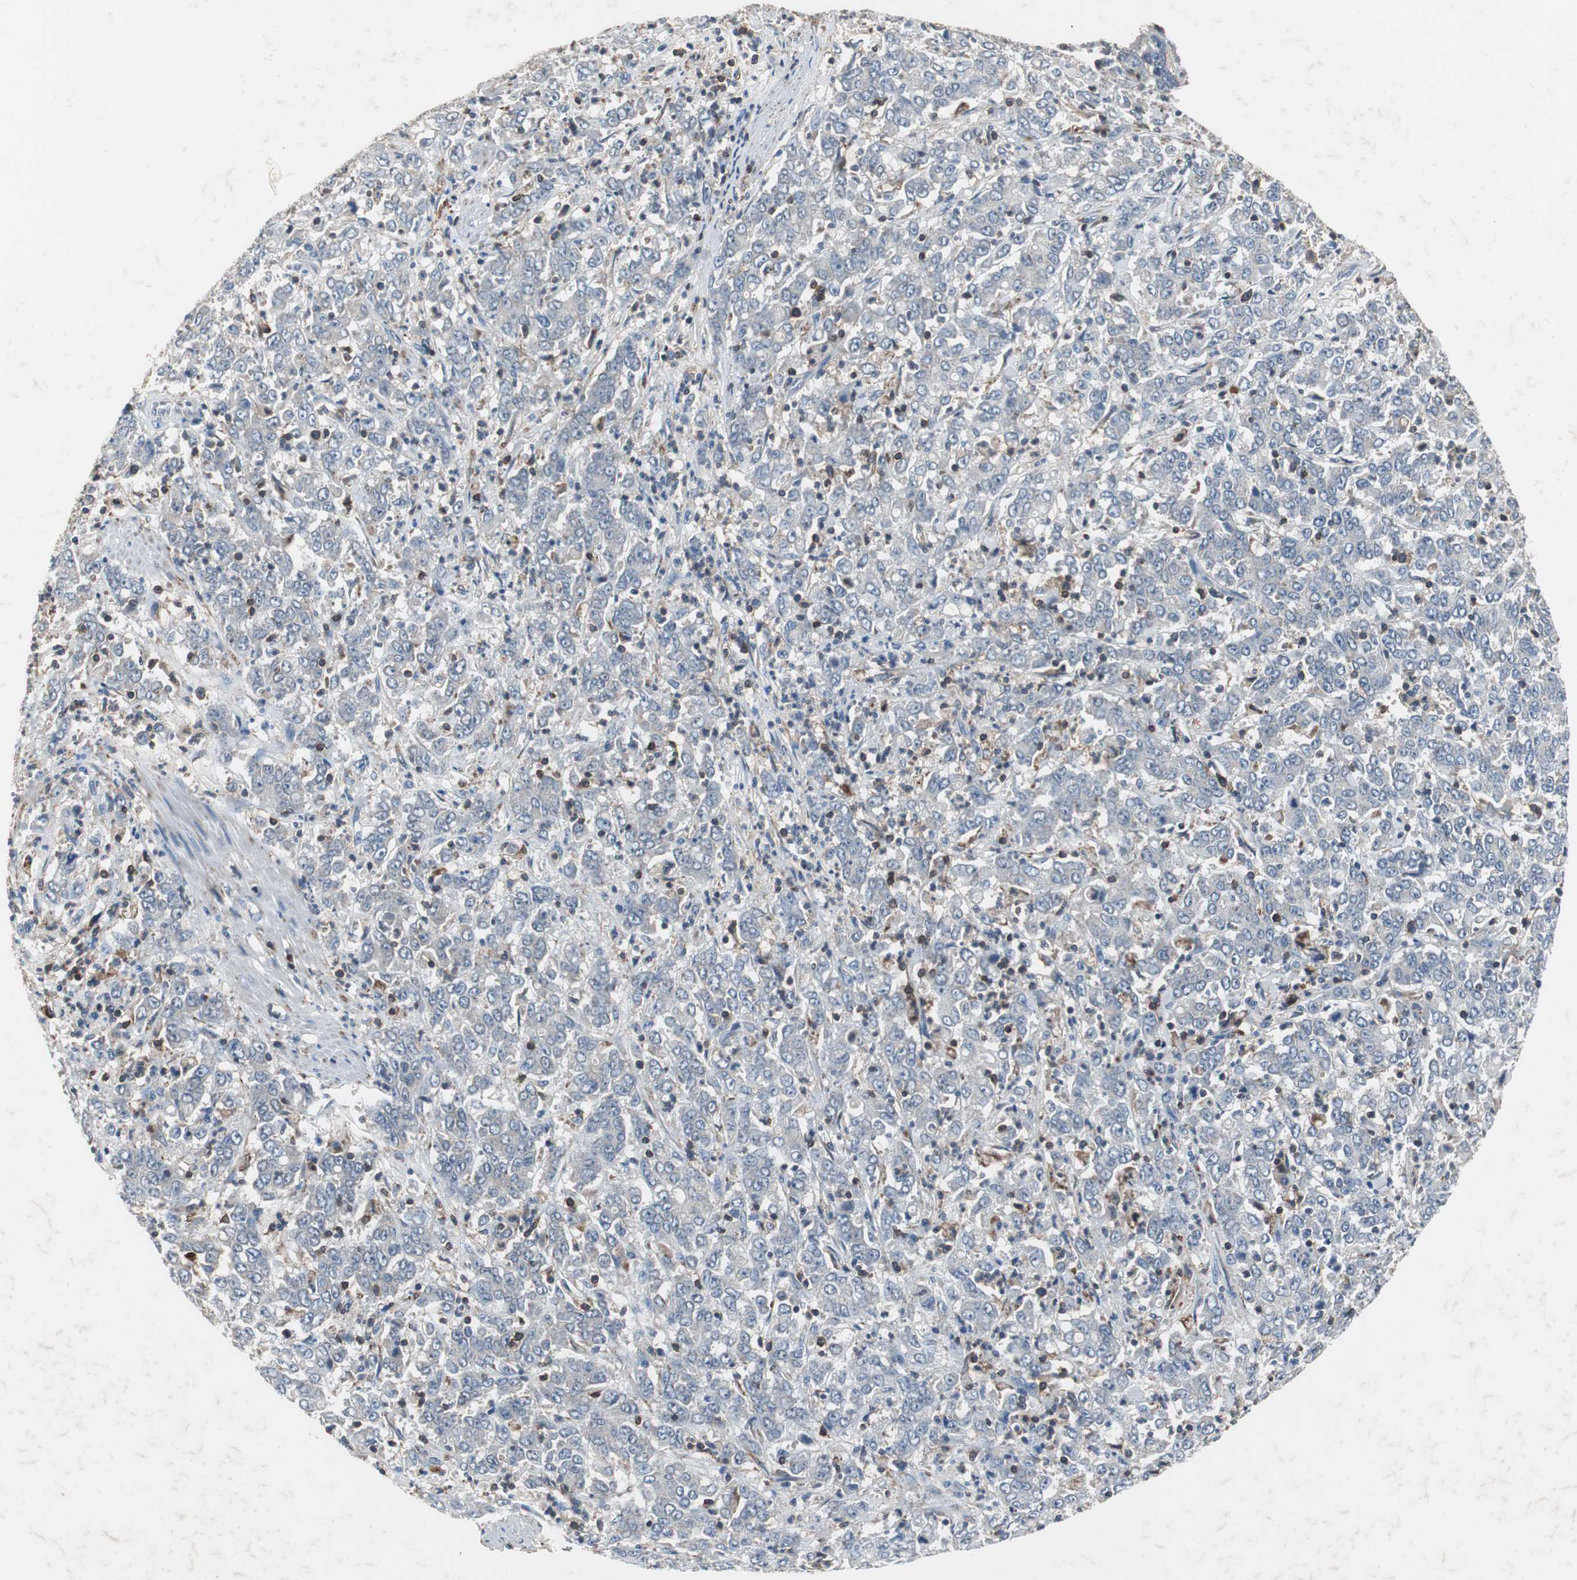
{"staining": {"intensity": "negative", "quantity": "none", "location": "none"}, "tissue": "stomach cancer", "cell_type": "Tumor cells", "image_type": "cancer", "snomed": [{"axis": "morphology", "description": "Adenocarcinoma, NOS"}, {"axis": "topography", "description": "Stomach, lower"}], "caption": "Immunohistochemistry (IHC) histopathology image of human stomach adenocarcinoma stained for a protein (brown), which shows no expression in tumor cells.", "gene": "CALB2", "patient": {"sex": "female", "age": 71}}